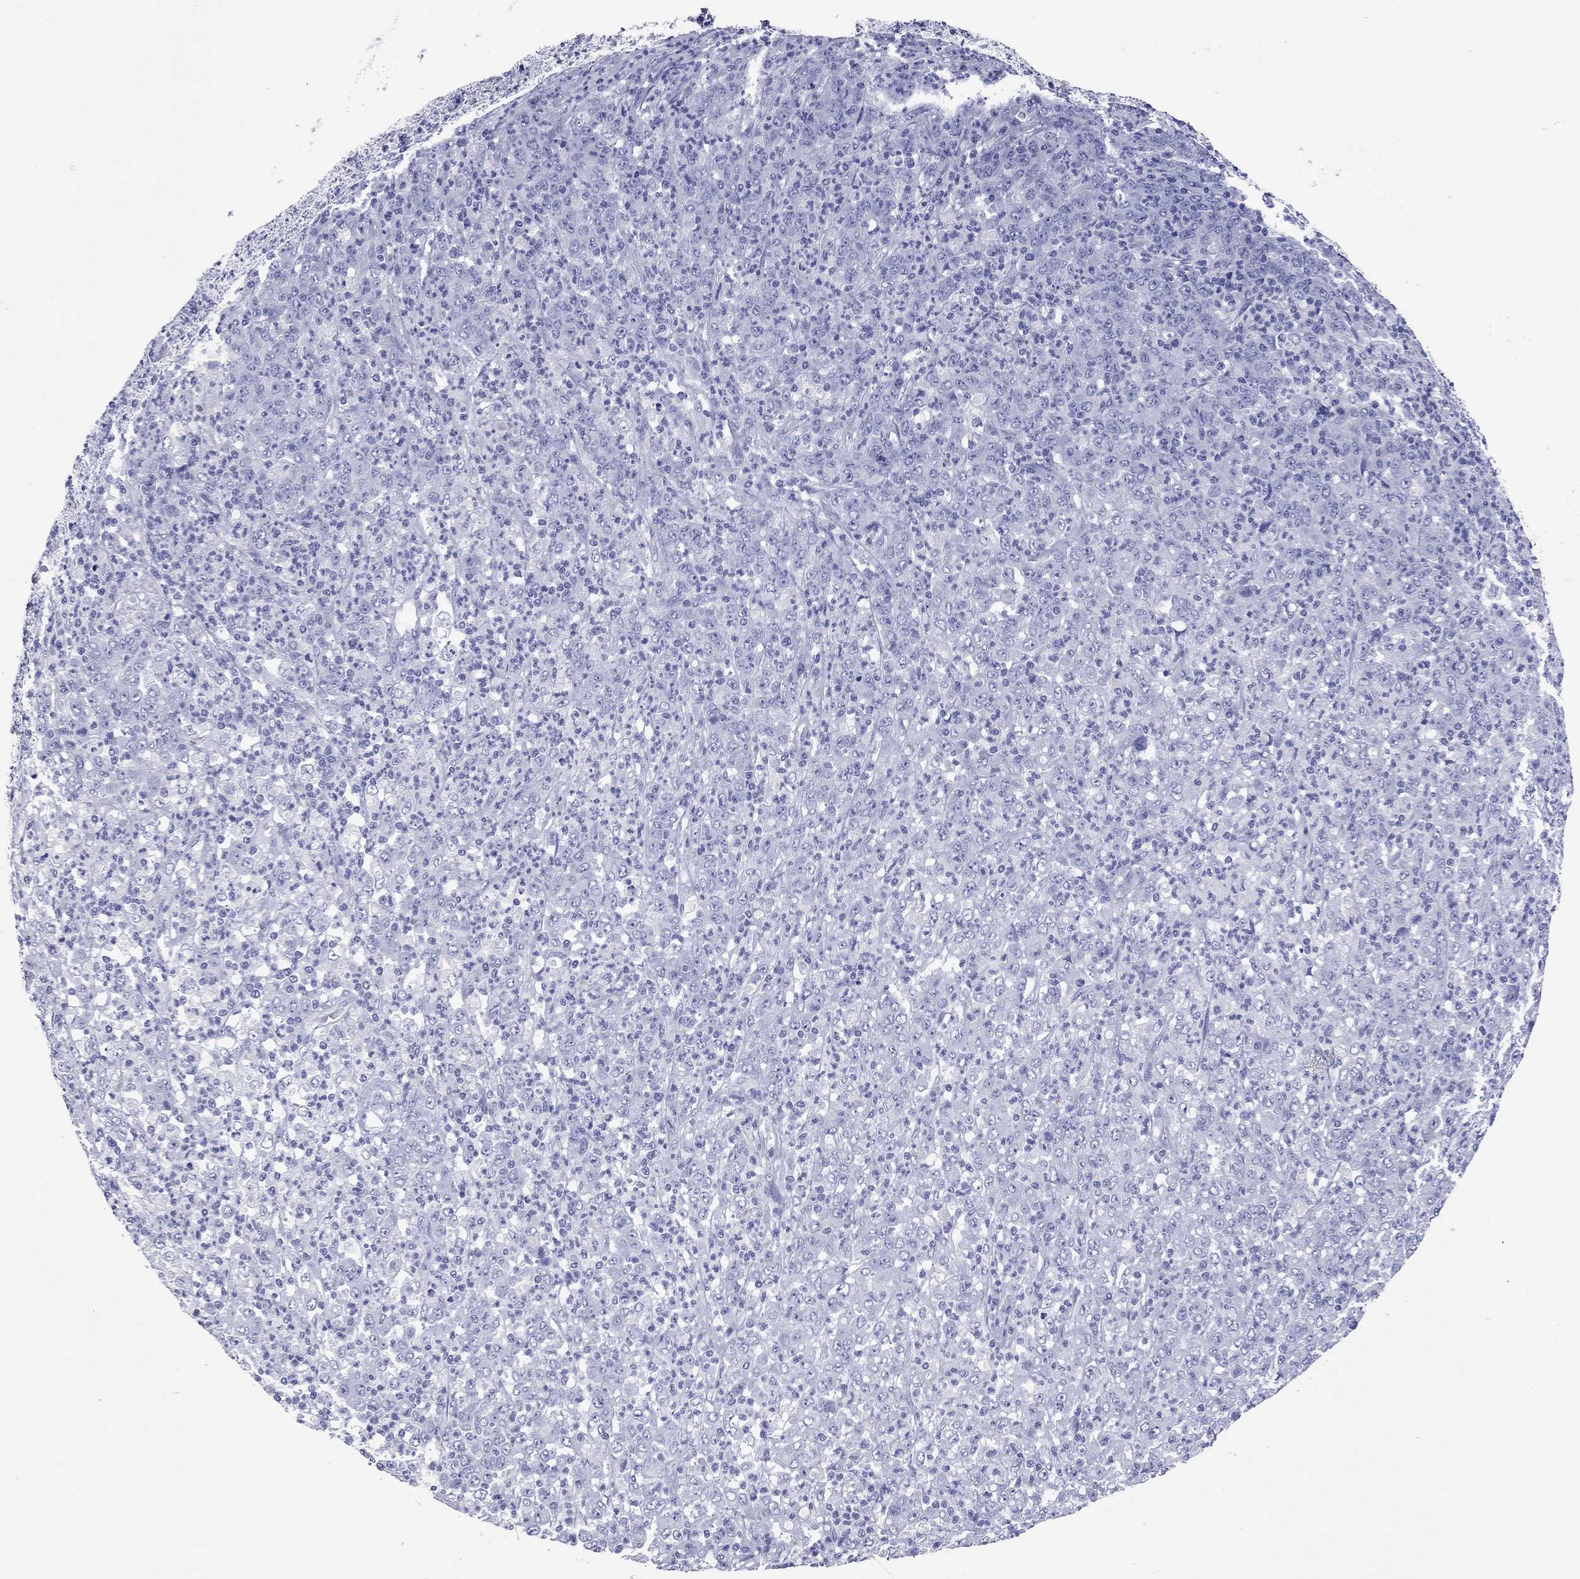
{"staining": {"intensity": "negative", "quantity": "none", "location": "none"}, "tissue": "stomach cancer", "cell_type": "Tumor cells", "image_type": "cancer", "snomed": [{"axis": "morphology", "description": "Adenocarcinoma, NOS"}, {"axis": "topography", "description": "Stomach, lower"}], "caption": "High power microscopy image of an IHC photomicrograph of adenocarcinoma (stomach), revealing no significant positivity in tumor cells.", "gene": "VSIG10", "patient": {"sex": "female", "age": 71}}